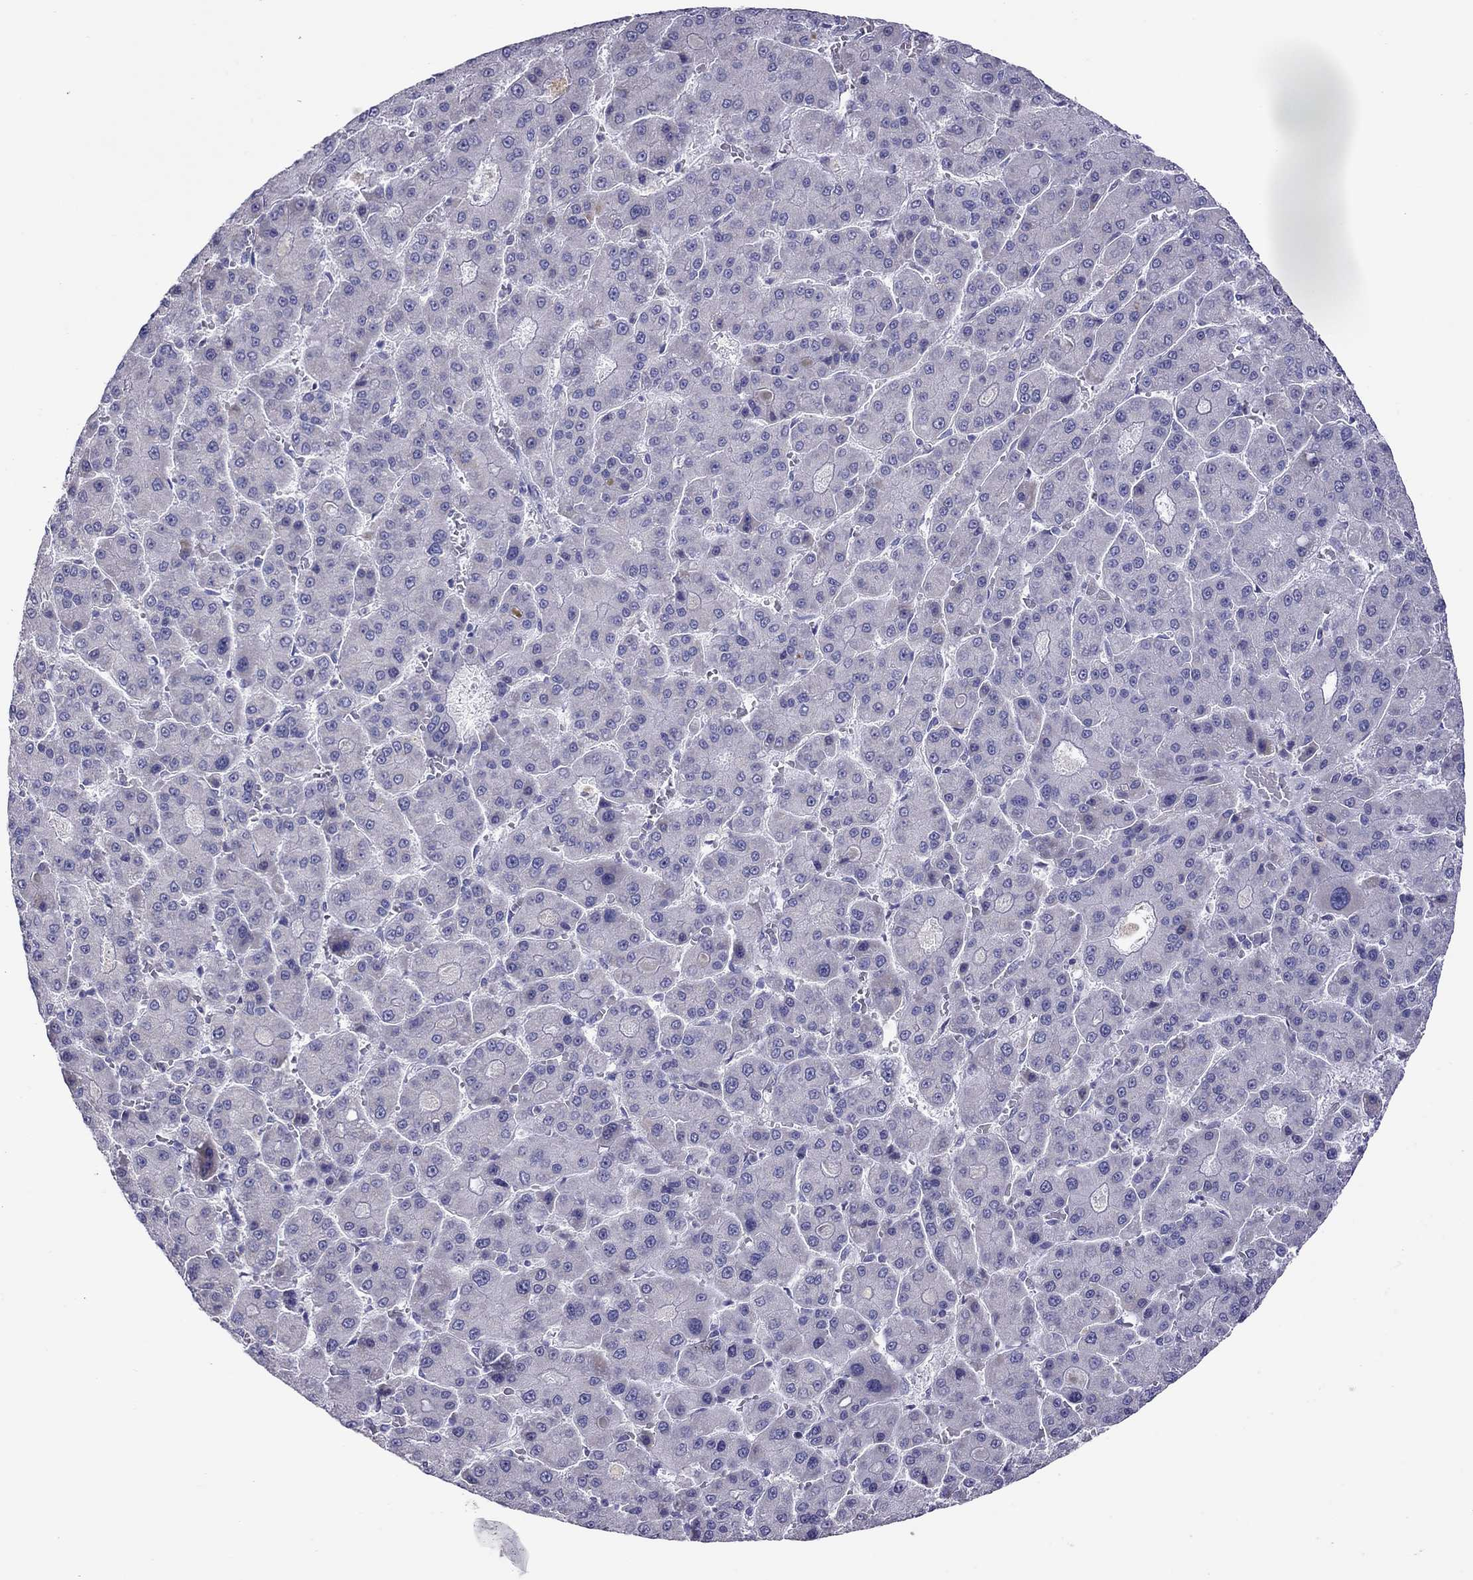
{"staining": {"intensity": "negative", "quantity": "none", "location": "none"}, "tissue": "liver cancer", "cell_type": "Tumor cells", "image_type": "cancer", "snomed": [{"axis": "morphology", "description": "Carcinoma, Hepatocellular, NOS"}, {"axis": "topography", "description": "Liver"}], "caption": "A micrograph of human liver cancer is negative for staining in tumor cells.", "gene": "ALOX15B", "patient": {"sex": "male", "age": 70}}